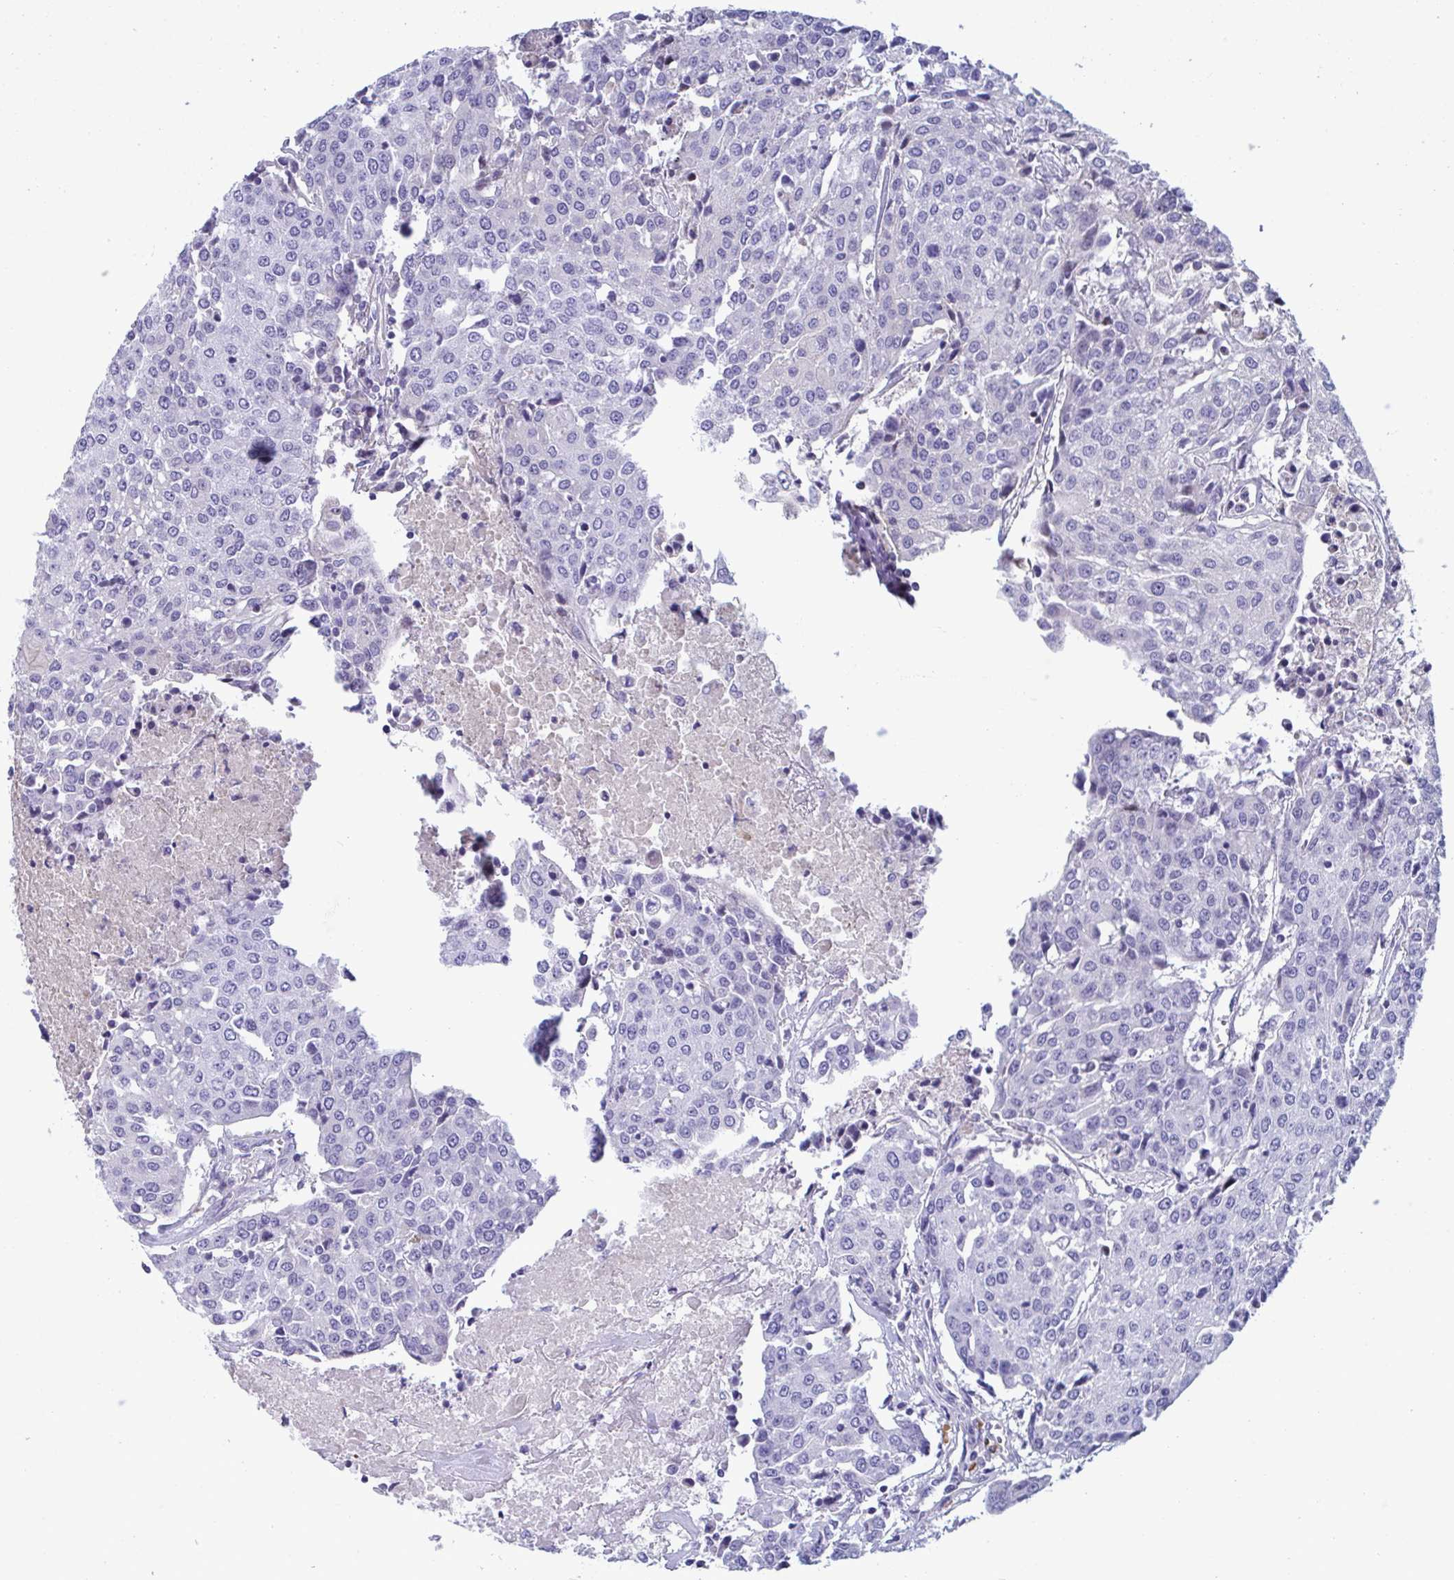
{"staining": {"intensity": "negative", "quantity": "none", "location": "none"}, "tissue": "urothelial cancer", "cell_type": "Tumor cells", "image_type": "cancer", "snomed": [{"axis": "morphology", "description": "Urothelial carcinoma, High grade"}, {"axis": "topography", "description": "Urinary bladder"}], "caption": "High power microscopy micrograph of an IHC histopathology image of urothelial cancer, revealing no significant staining in tumor cells. The staining was performed using DAB (3,3'-diaminobenzidine) to visualize the protein expression in brown, while the nuclei were stained in blue with hematoxylin (Magnification: 20x).", "gene": "MS4A14", "patient": {"sex": "female", "age": 85}}